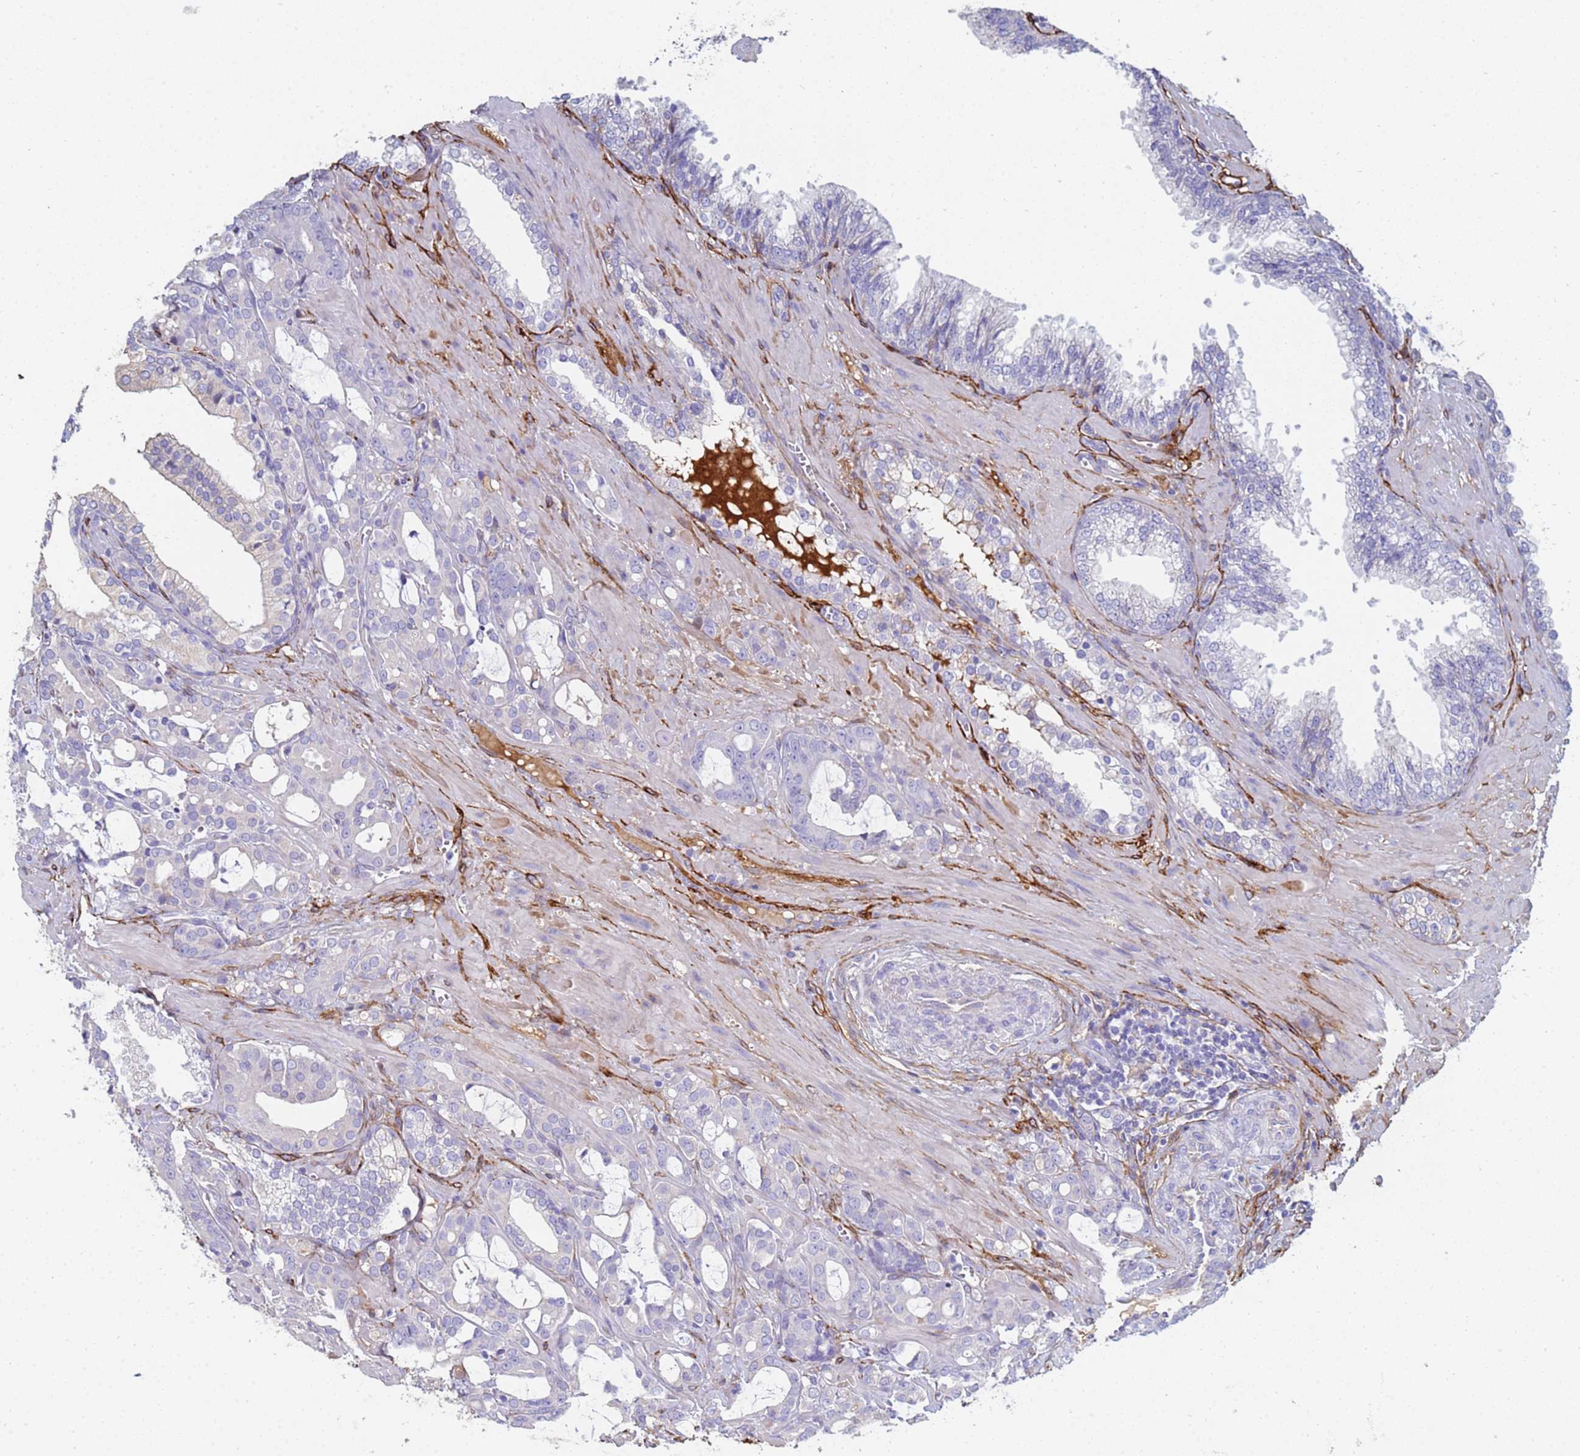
{"staining": {"intensity": "negative", "quantity": "none", "location": "none"}, "tissue": "prostate cancer", "cell_type": "Tumor cells", "image_type": "cancer", "snomed": [{"axis": "morphology", "description": "Adenocarcinoma, High grade"}, {"axis": "topography", "description": "Prostate"}], "caption": "This histopathology image is of prostate cancer stained with IHC to label a protein in brown with the nuclei are counter-stained blue. There is no expression in tumor cells.", "gene": "ABCA8", "patient": {"sex": "male", "age": 72}}